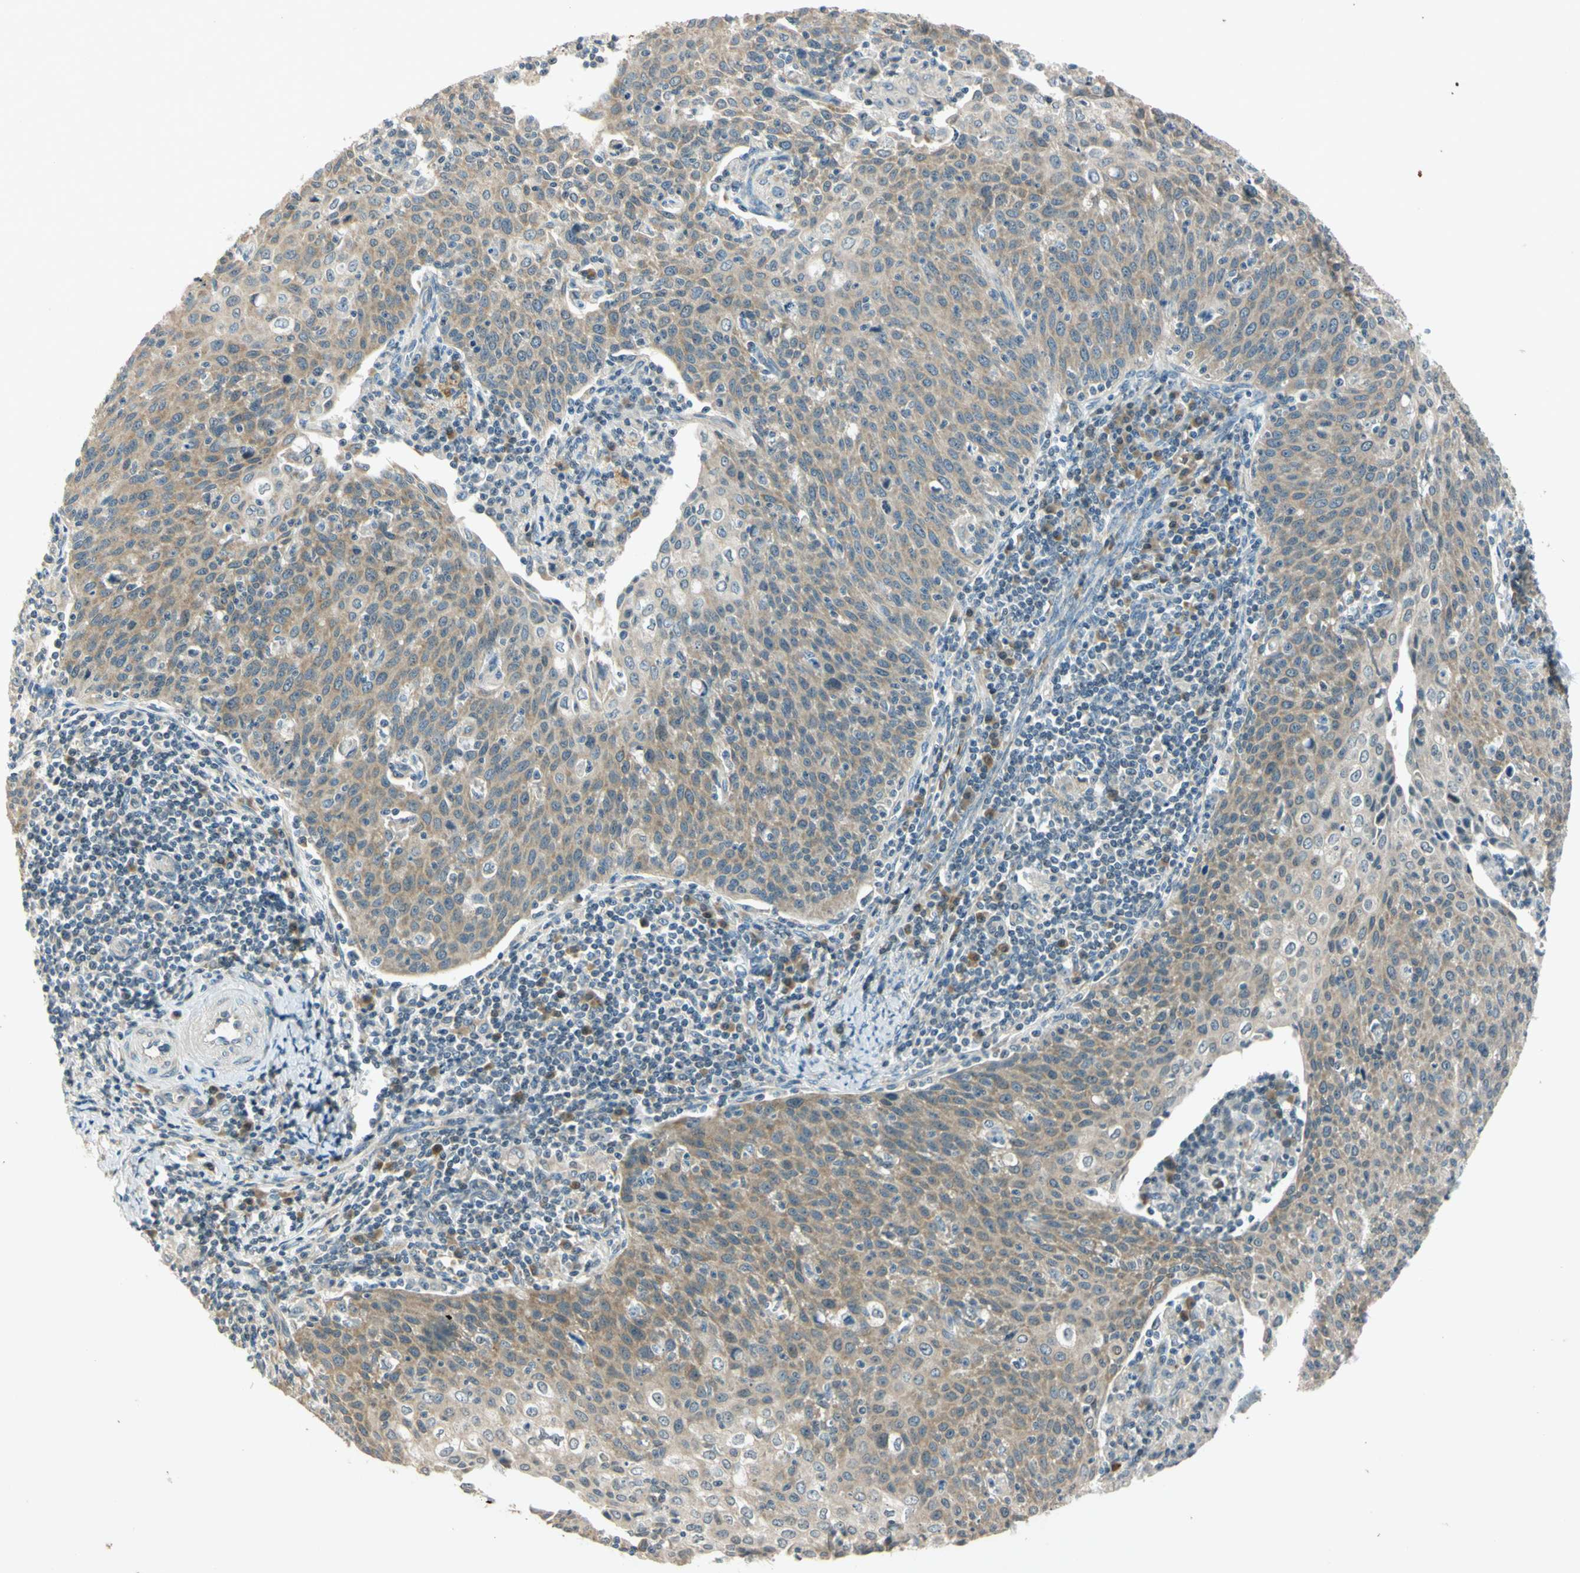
{"staining": {"intensity": "moderate", "quantity": ">75%", "location": "cytoplasmic/membranous"}, "tissue": "cervical cancer", "cell_type": "Tumor cells", "image_type": "cancer", "snomed": [{"axis": "morphology", "description": "Squamous cell carcinoma, NOS"}, {"axis": "topography", "description": "Cervix"}], "caption": "High-magnification brightfield microscopy of cervical cancer stained with DAB (3,3'-diaminobenzidine) (brown) and counterstained with hematoxylin (blue). tumor cells exhibit moderate cytoplasmic/membranous staining is appreciated in about>75% of cells. Nuclei are stained in blue.", "gene": "RPS6KB2", "patient": {"sex": "female", "age": 38}}